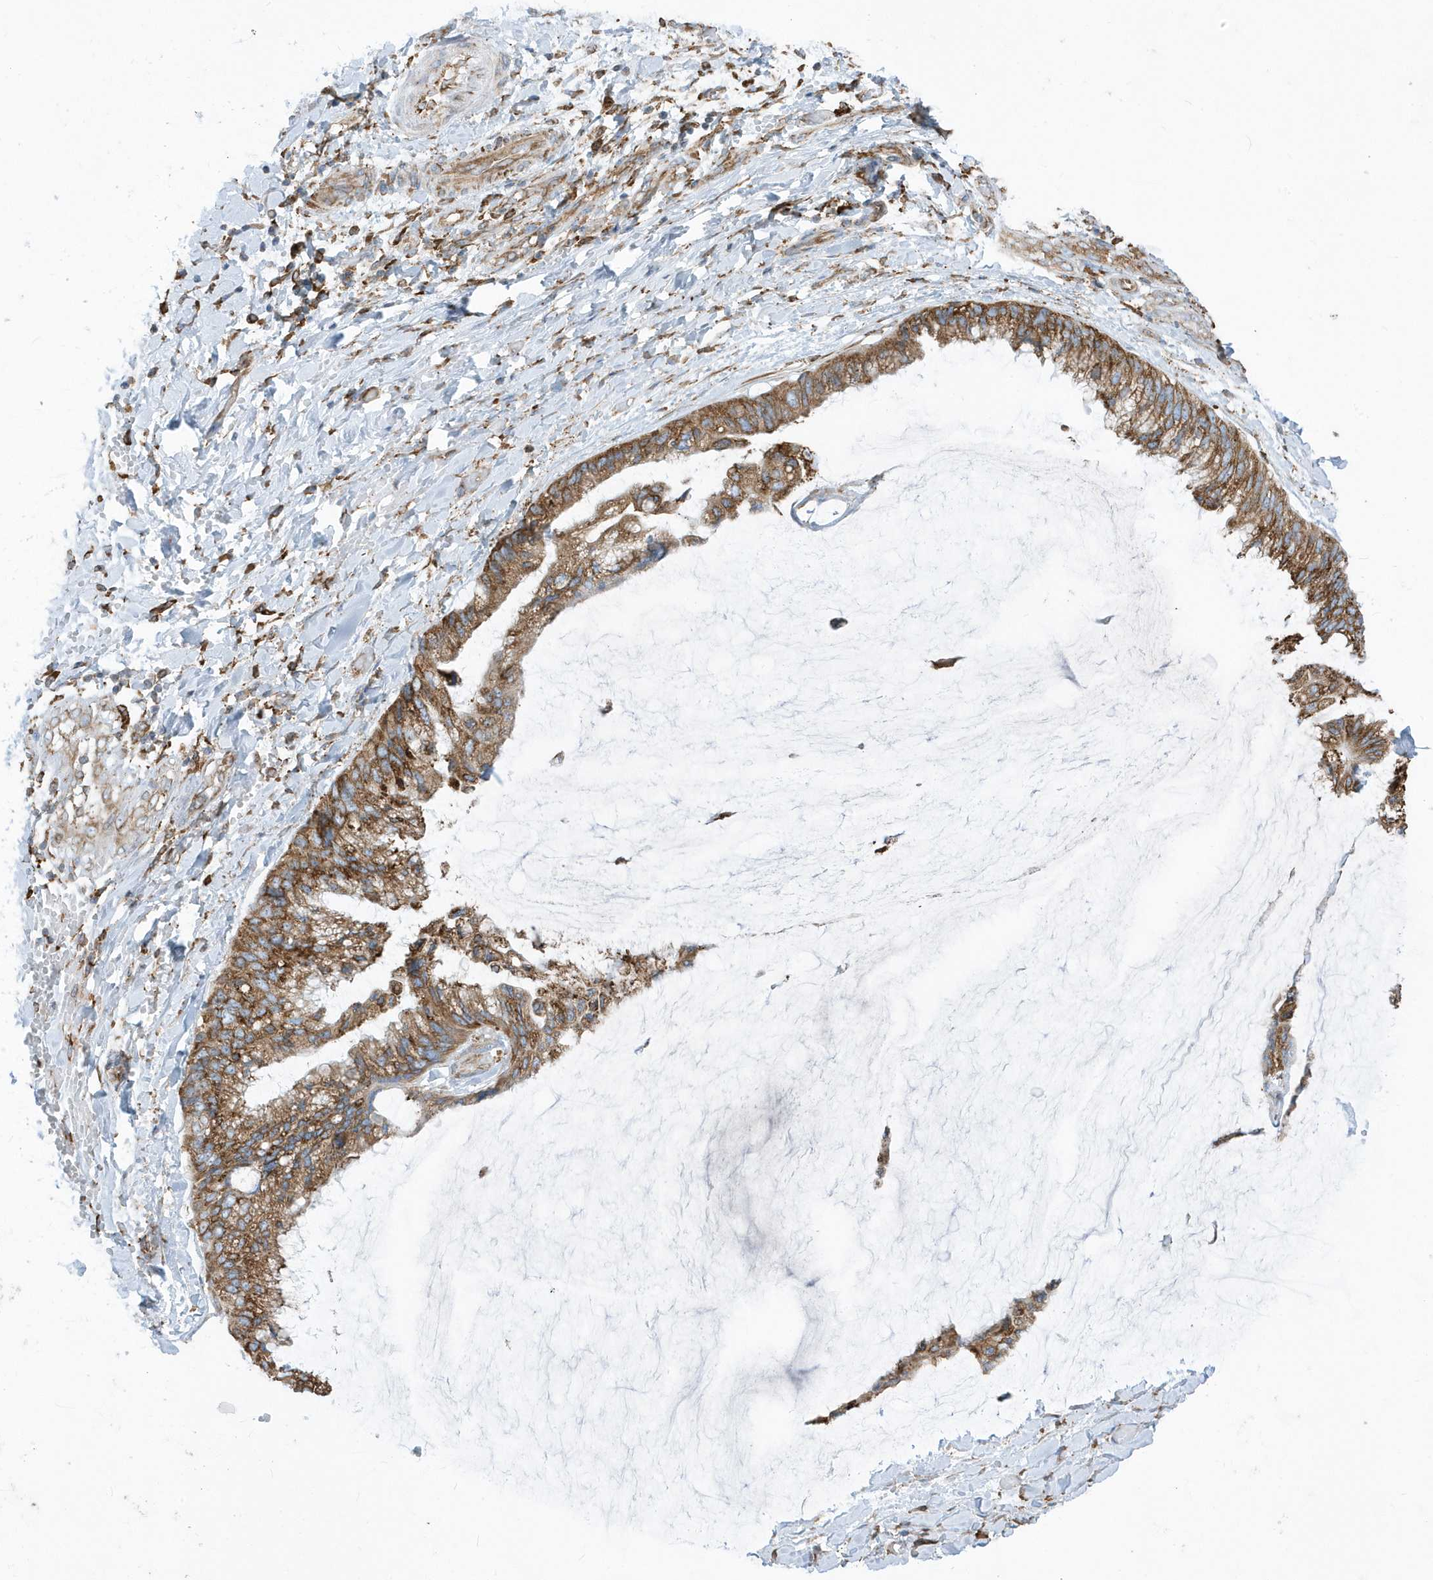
{"staining": {"intensity": "strong", "quantity": ">75%", "location": "cytoplasmic/membranous"}, "tissue": "ovarian cancer", "cell_type": "Tumor cells", "image_type": "cancer", "snomed": [{"axis": "morphology", "description": "Cystadenocarcinoma, mucinous, NOS"}, {"axis": "topography", "description": "Ovary"}], "caption": "This is an image of IHC staining of ovarian cancer, which shows strong positivity in the cytoplasmic/membranous of tumor cells.", "gene": "PDIA6", "patient": {"sex": "female", "age": 39}}